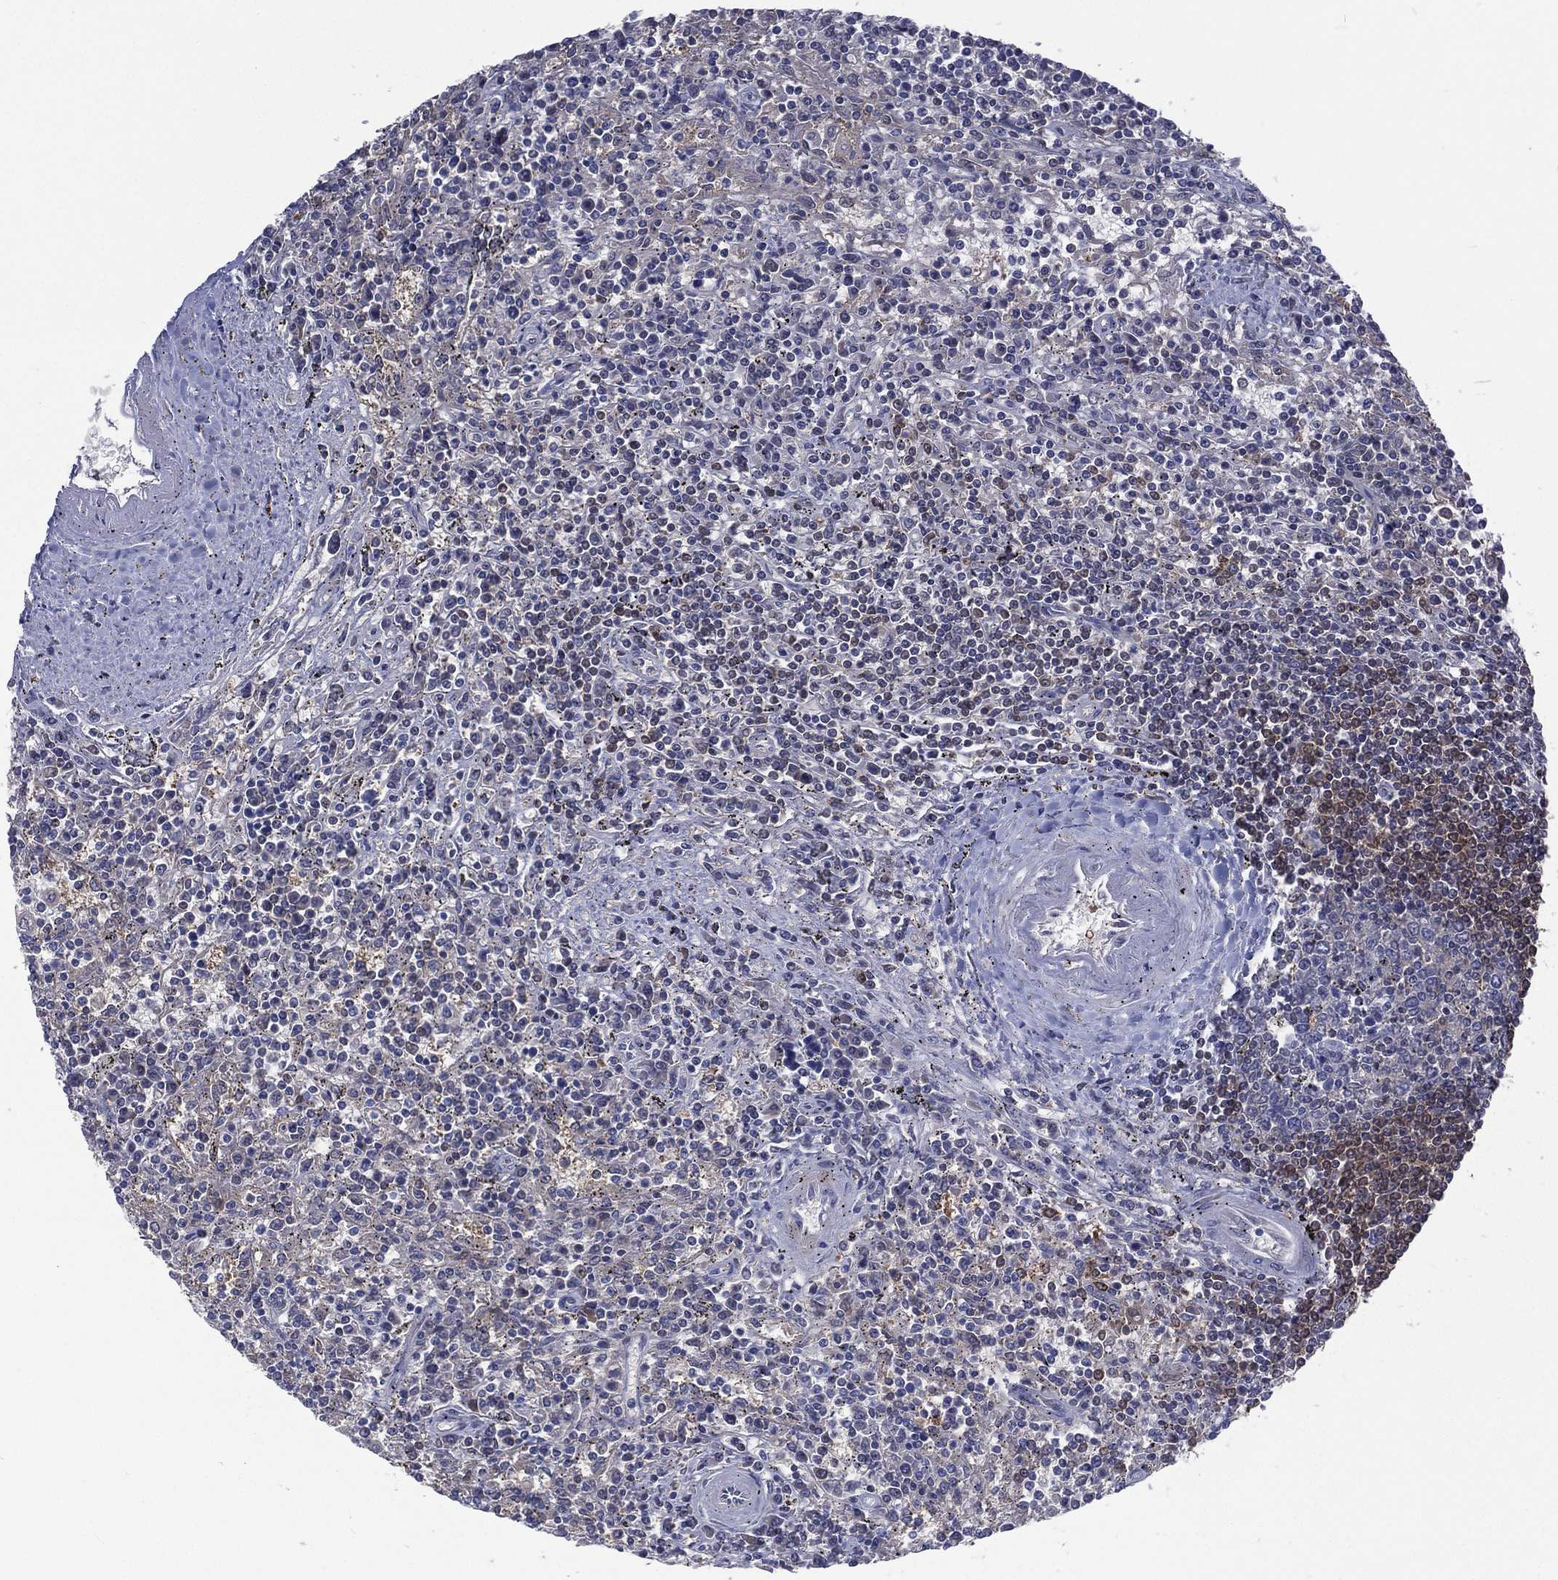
{"staining": {"intensity": "strong", "quantity": "<25%", "location": "cytoplasmic/membranous"}, "tissue": "lymphoma", "cell_type": "Tumor cells", "image_type": "cancer", "snomed": [{"axis": "morphology", "description": "Malignant lymphoma, non-Hodgkin's type, Low grade"}, {"axis": "topography", "description": "Spleen"}], "caption": "Protein staining reveals strong cytoplasmic/membranous expression in approximately <25% of tumor cells in lymphoma.", "gene": "MTAP", "patient": {"sex": "male", "age": 62}}